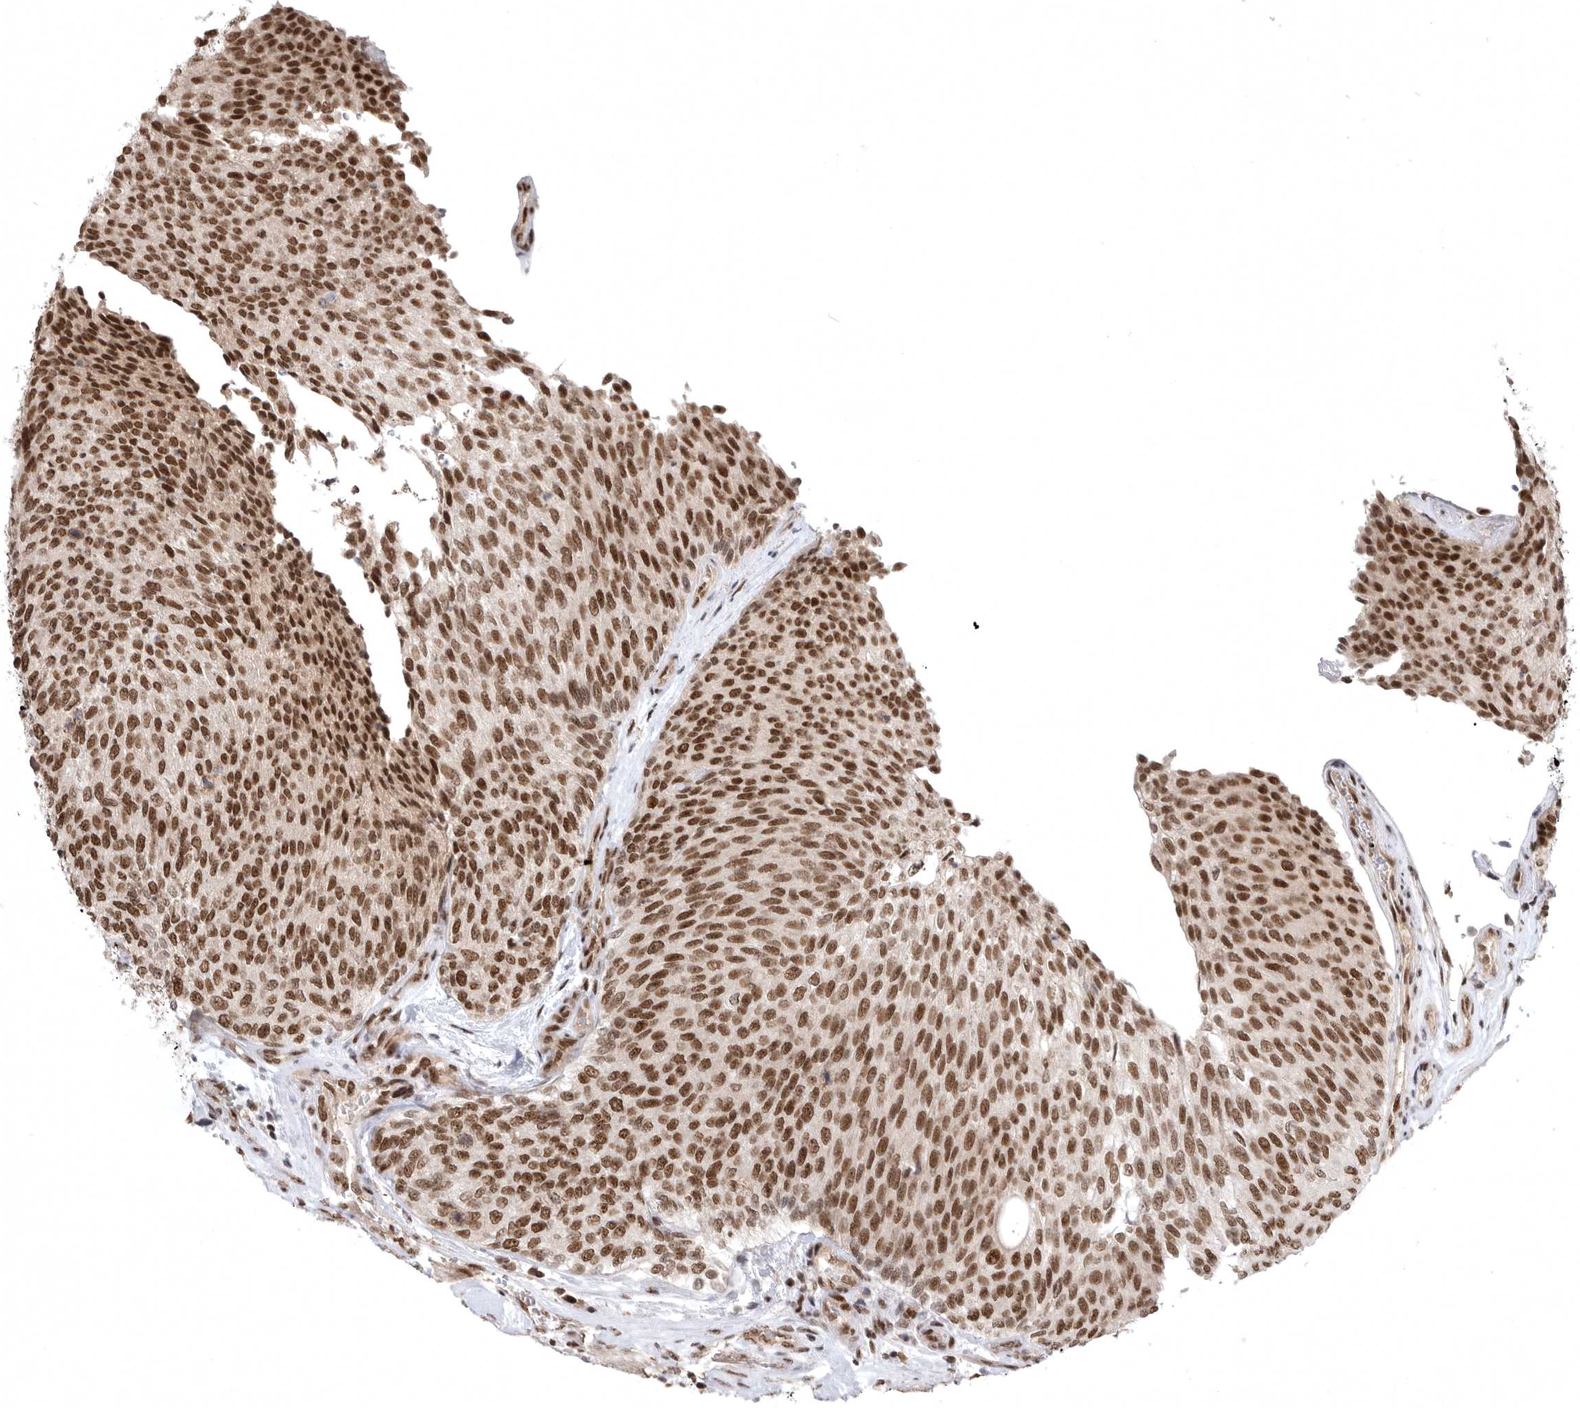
{"staining": {"intensity": "strong", "quantity": ">75%", "location": "nuclear"}, "tissue": "urothelial cancer", "cell_type": "Tumor cells", "image_type": "cancer", "snomed": [{"axis": "morphology", "description": "Urothelial carcinoma, Low grade"}, {"axis": "topography", "description": "Urinary bladder"}], "caption": "Approximately >75% of tumor cells in urothelial cancer exhibit strong nuclear protein expression as visualized by brown immunohistochemical staining.", "gene": "ZNF830", "patient": {"sex": "female", "age": 79}}